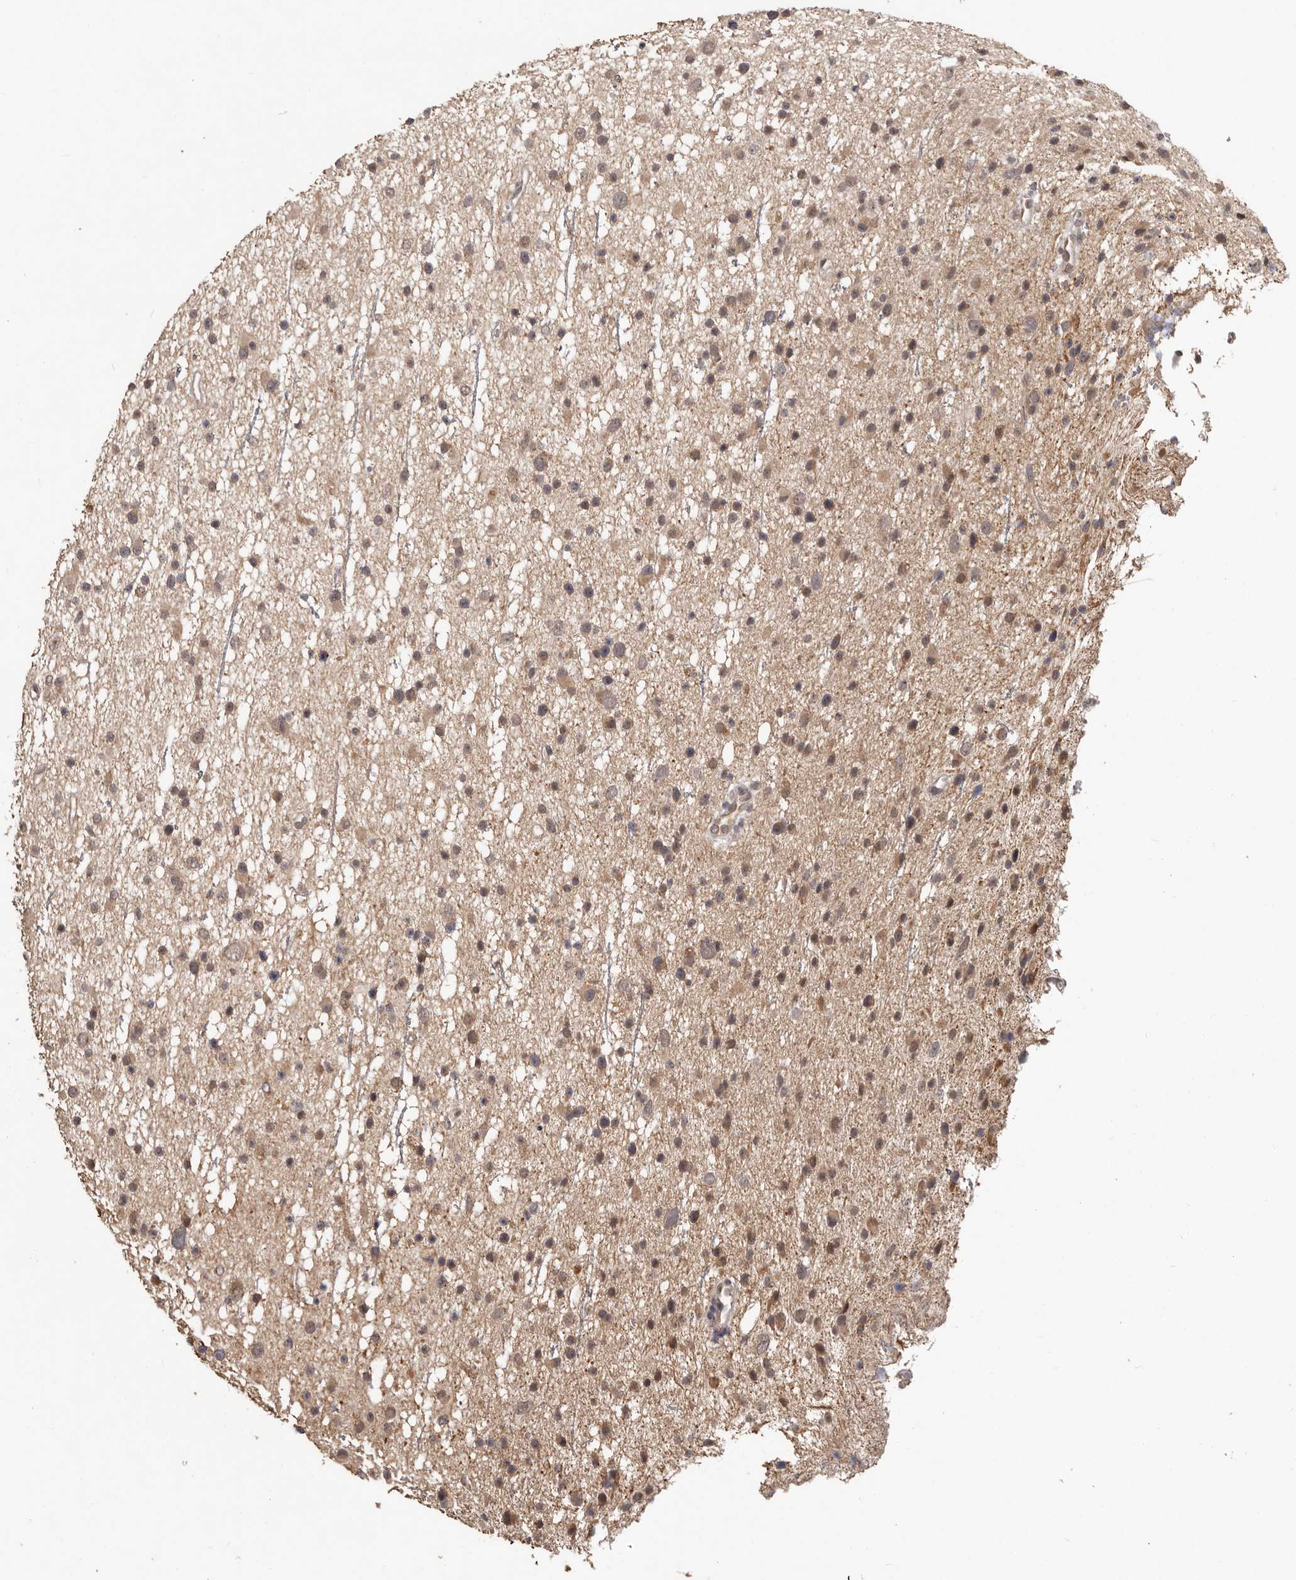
{"staining": {"intensity": "weak", "quantity": ">75%", "location": "cytoplasmic/membranous,nuclear"}, "tissue": "glioma", "cell_type": "Tumor cells", "image_type": "cancer", "snomed": [{"axis": "morphology", "description": "Glioma, malignant, Low grade"}, {"axis": "topography", "description": "Cerebral cortex"}], "caption": "The immunohistochemical stain shows weak cytoplasmic/membranous and nuclear staining in tumor cells of low-grade glioma (malignant) tissue.", "gene": "ZFP14", "patient": {"sex": "female", "age": 39}}